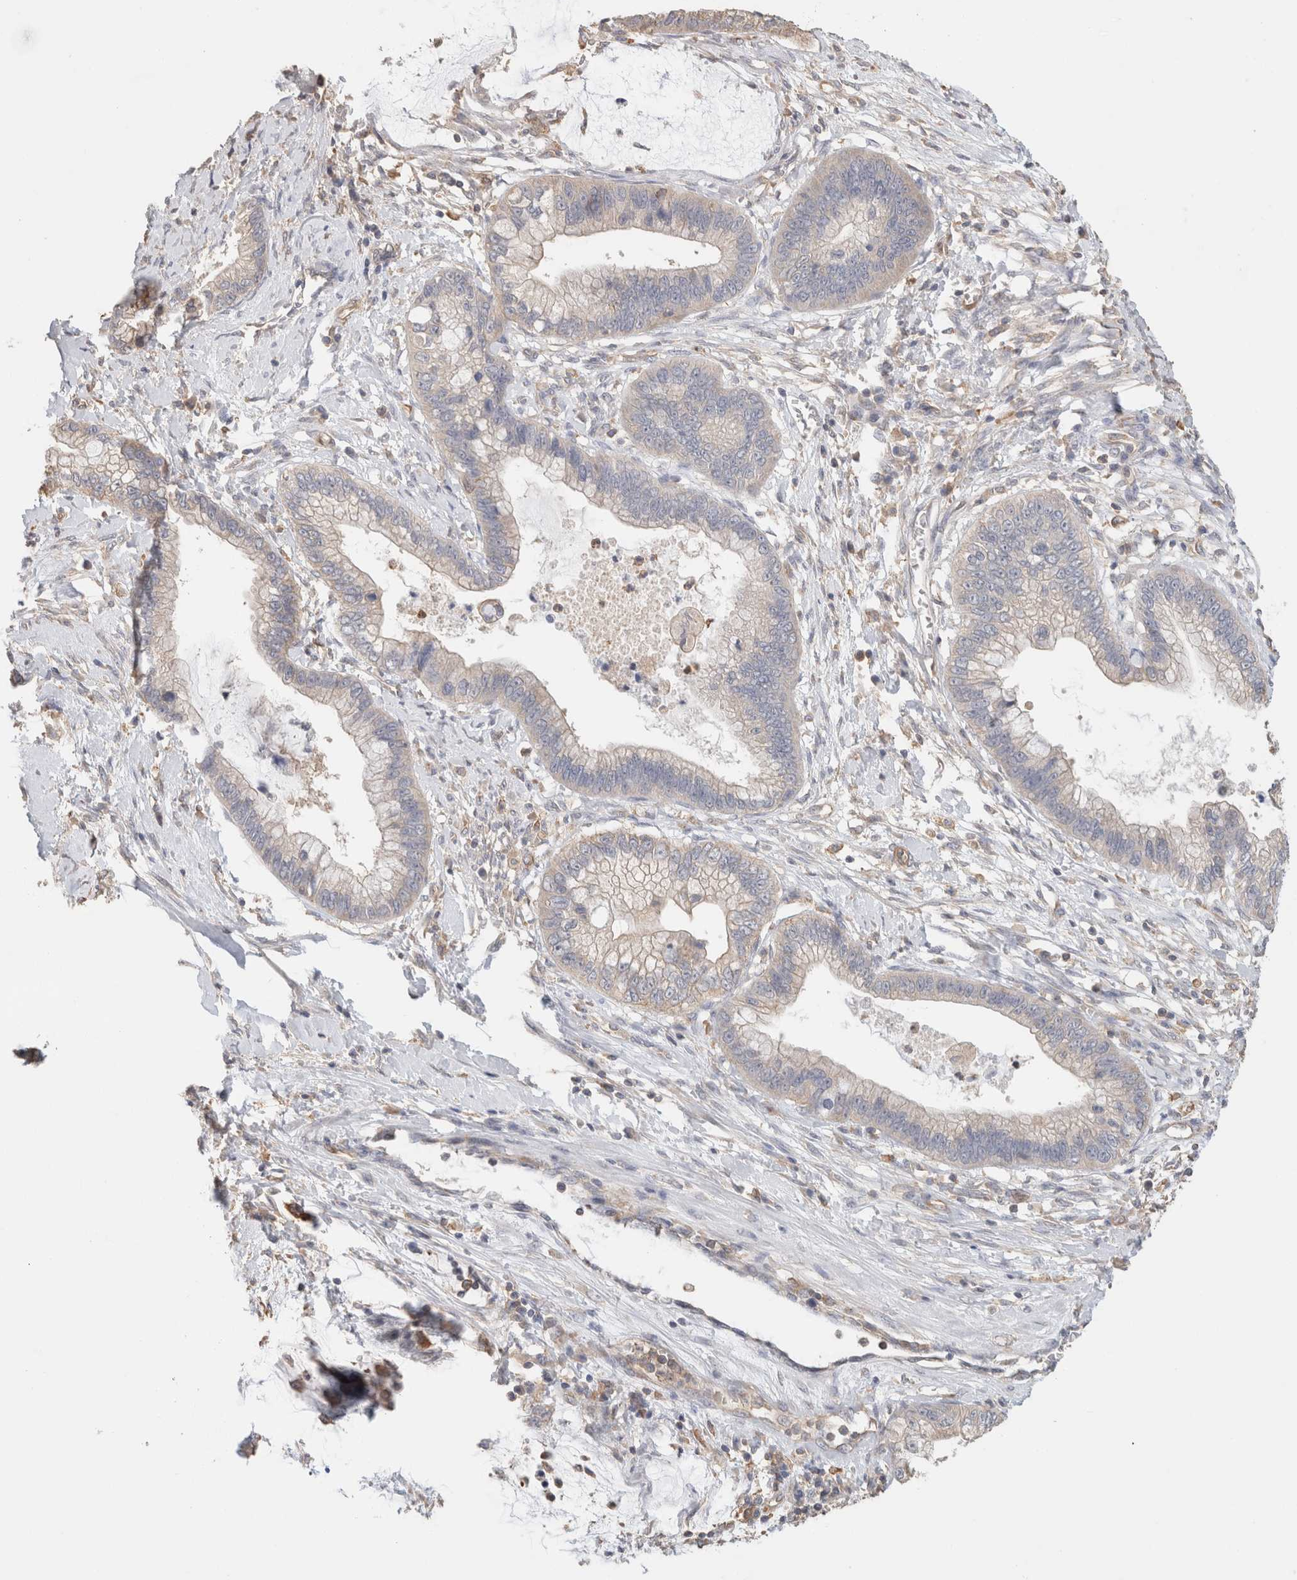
{"staining": {"intensity": "negative", "quantity": "none", "location": "none"}, "tissue": "cervical cancer", "cell_type": "Tumor cells", "image_type": "cancer", "snomed": [{"axis": "morphology", "description": "Adenocarcinoma, NOS"}, {"axis": "topography", "description": "Cervix"}], "caption": "An IHC photomicrograph of cervical cancer is shown. There is no staining in tumor cells of cervical cancer.", "gene": "CFAP418", "patient": {"sex": "female", "age": 44}}